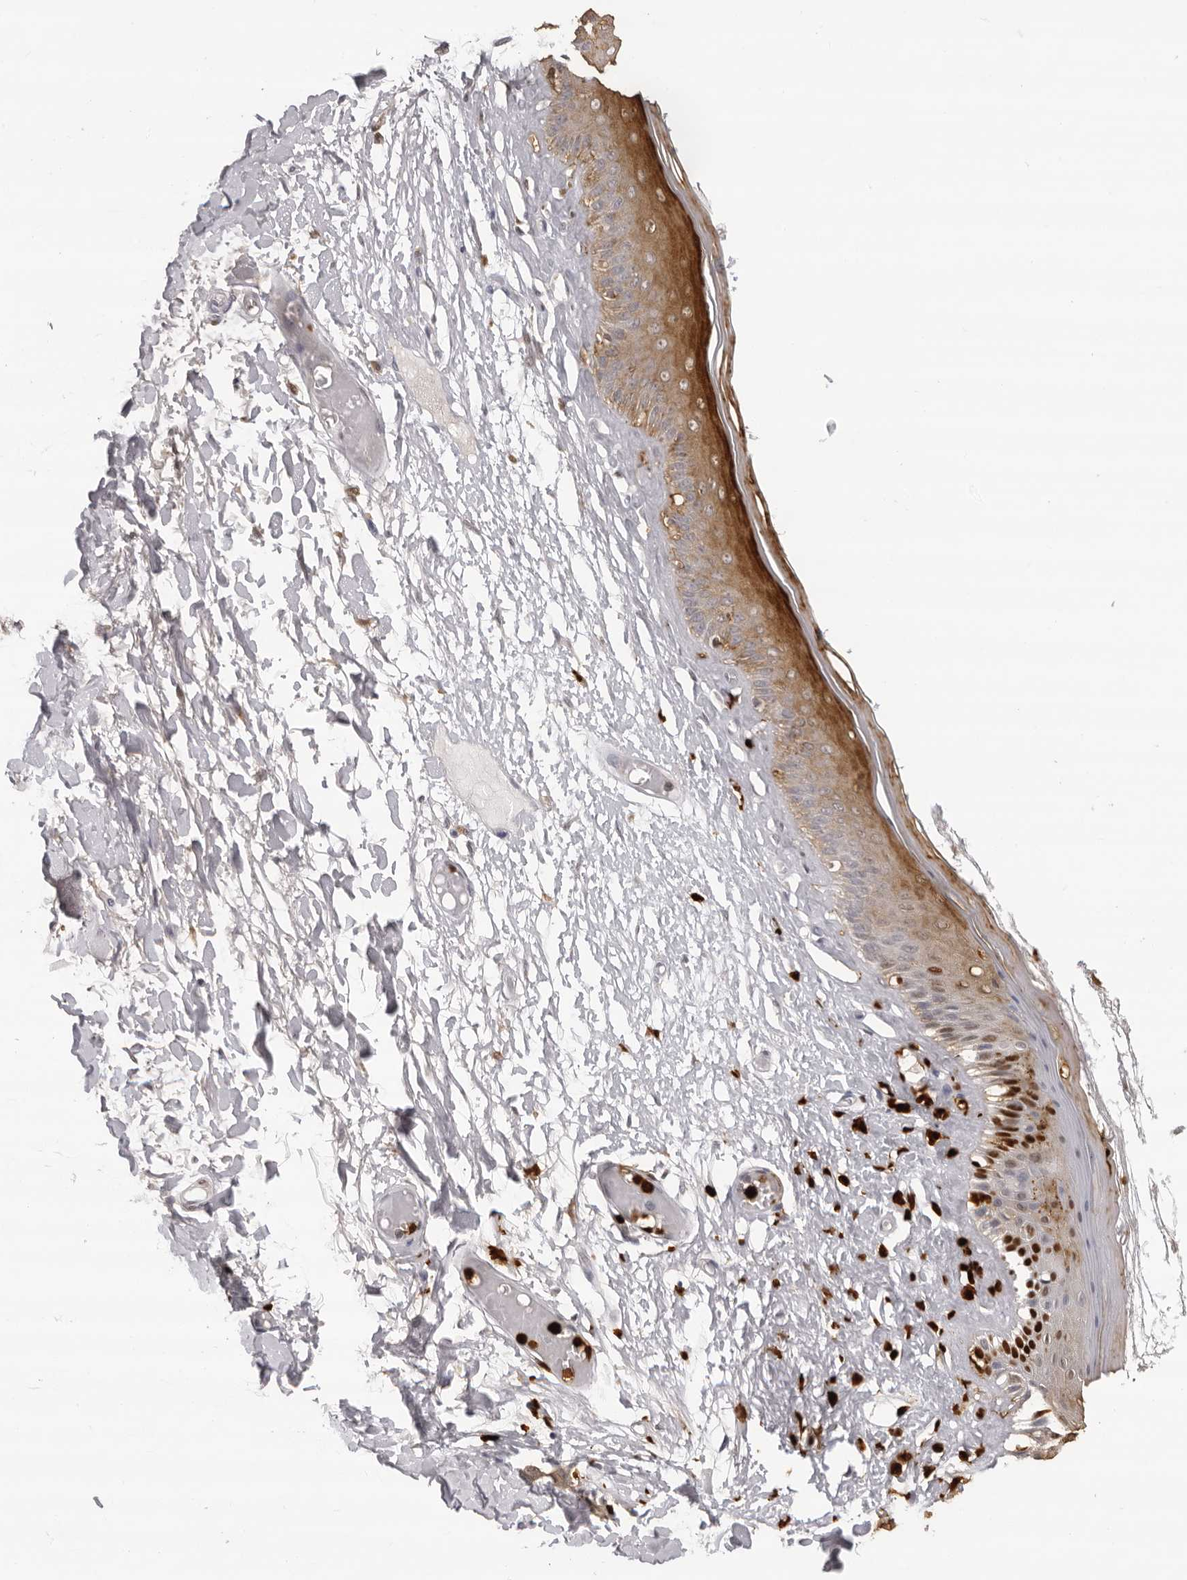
{"staining": {"intensity": "moderate", "quantity": ">75%", "location": "cytoplasmic/membranous"}, "tissue": "skin", "cell_type": "Epidermal cells", "image_type": "normal", "snomed": [{"axis": "morphology", "description": "Normal tissue, NOS"}, {"axis": "topography", "description": "Vulva"}], "caption": "Immunohistochemical staining of unremarkable human skin displays medium levels of moderate cytoplasmic/membranous positivity in about >75% of epidermal cells. (Brightfield microscopy of DAB IHC at high magnification).", "gene": "IL31", "patient": {"sex": "female", "age": 73}}